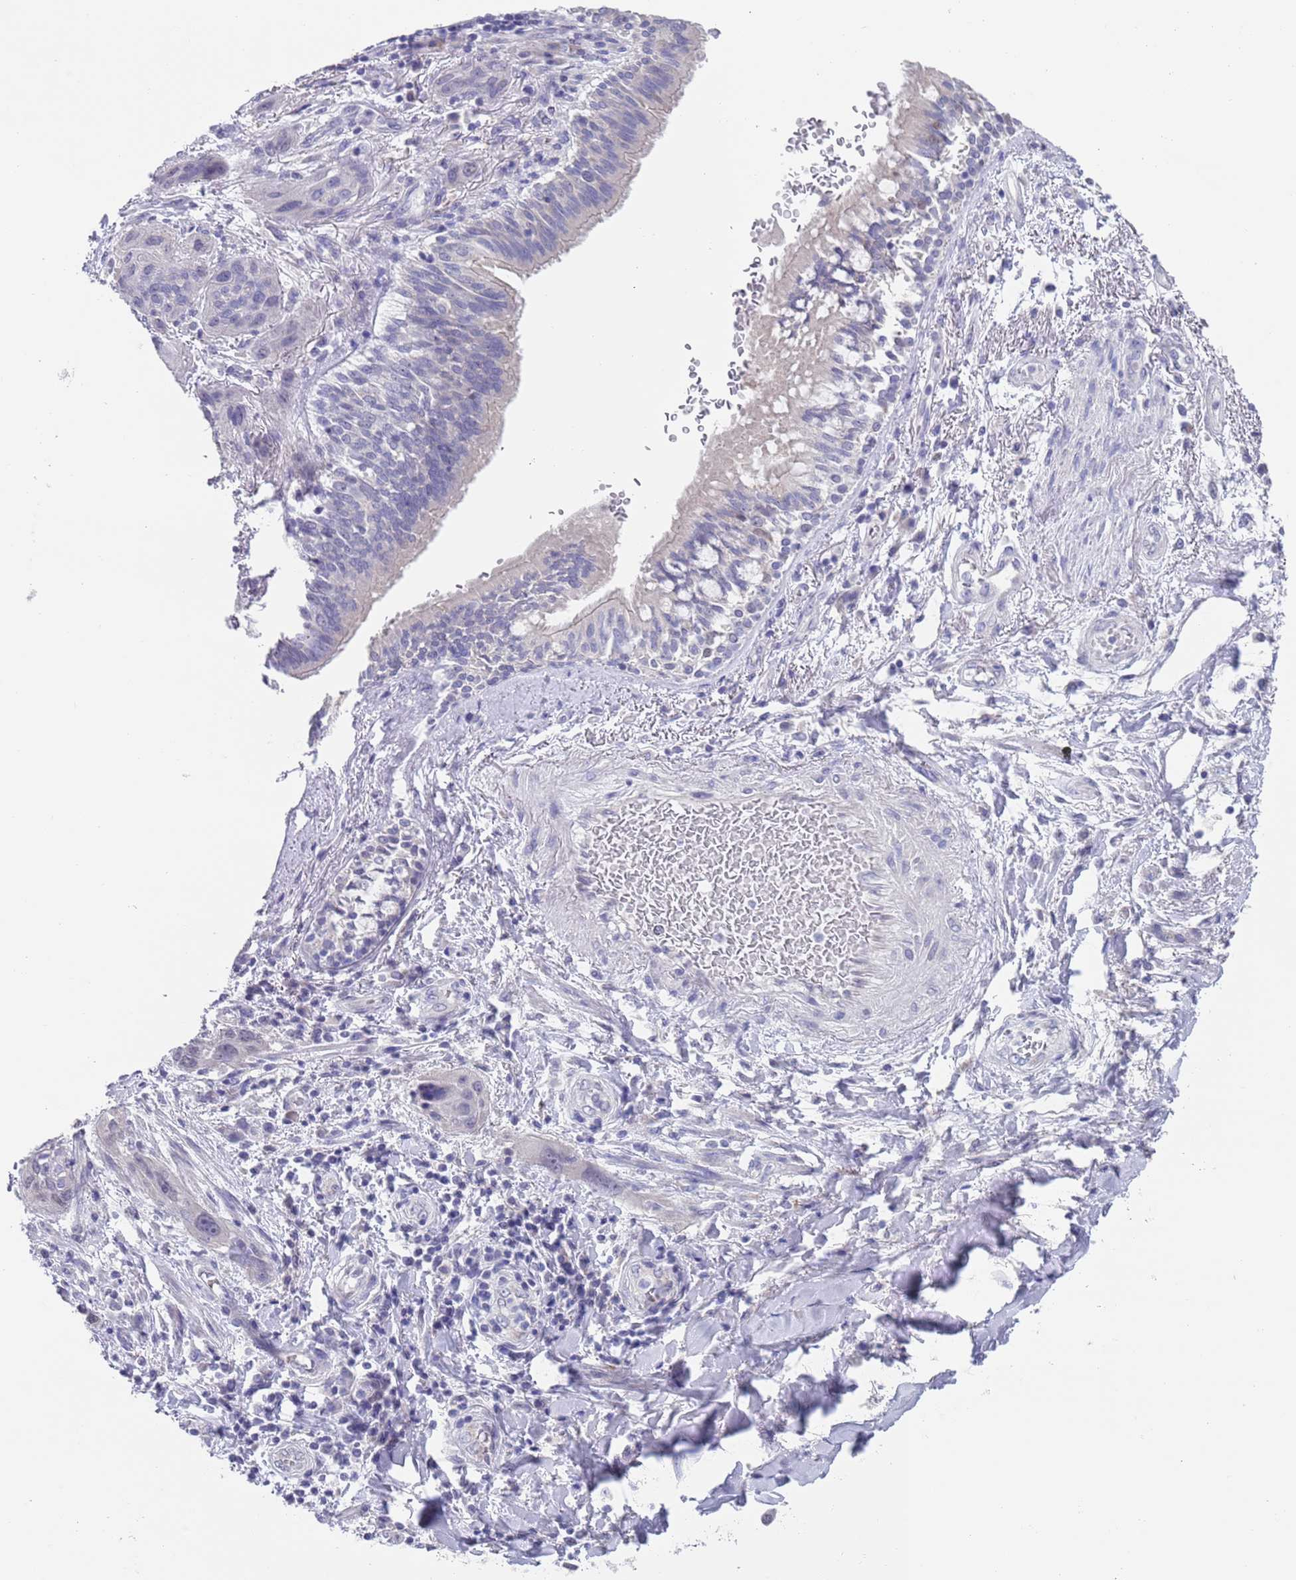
{"staining": {"intensity": "negative", "quantity": "none", "location": "none"}, "tissue": "lung cancer", "cell_type": "Tumor cells", "image_type": "cancer", "snomed": [{"axis": "morphology", "description": "Squamous cell carcinoma, NOS"}, {"axis": "topography", "description": "Lung"}], "caption": "Micrograph shows no protein expression in tumor cells of lung cancer tissue. (DAB (3,3'-diaminobenzidine) immunohistochemistry, high magnification).", "gene": "SPIRE2", "patient": {"sex": "female", "age": 70}}